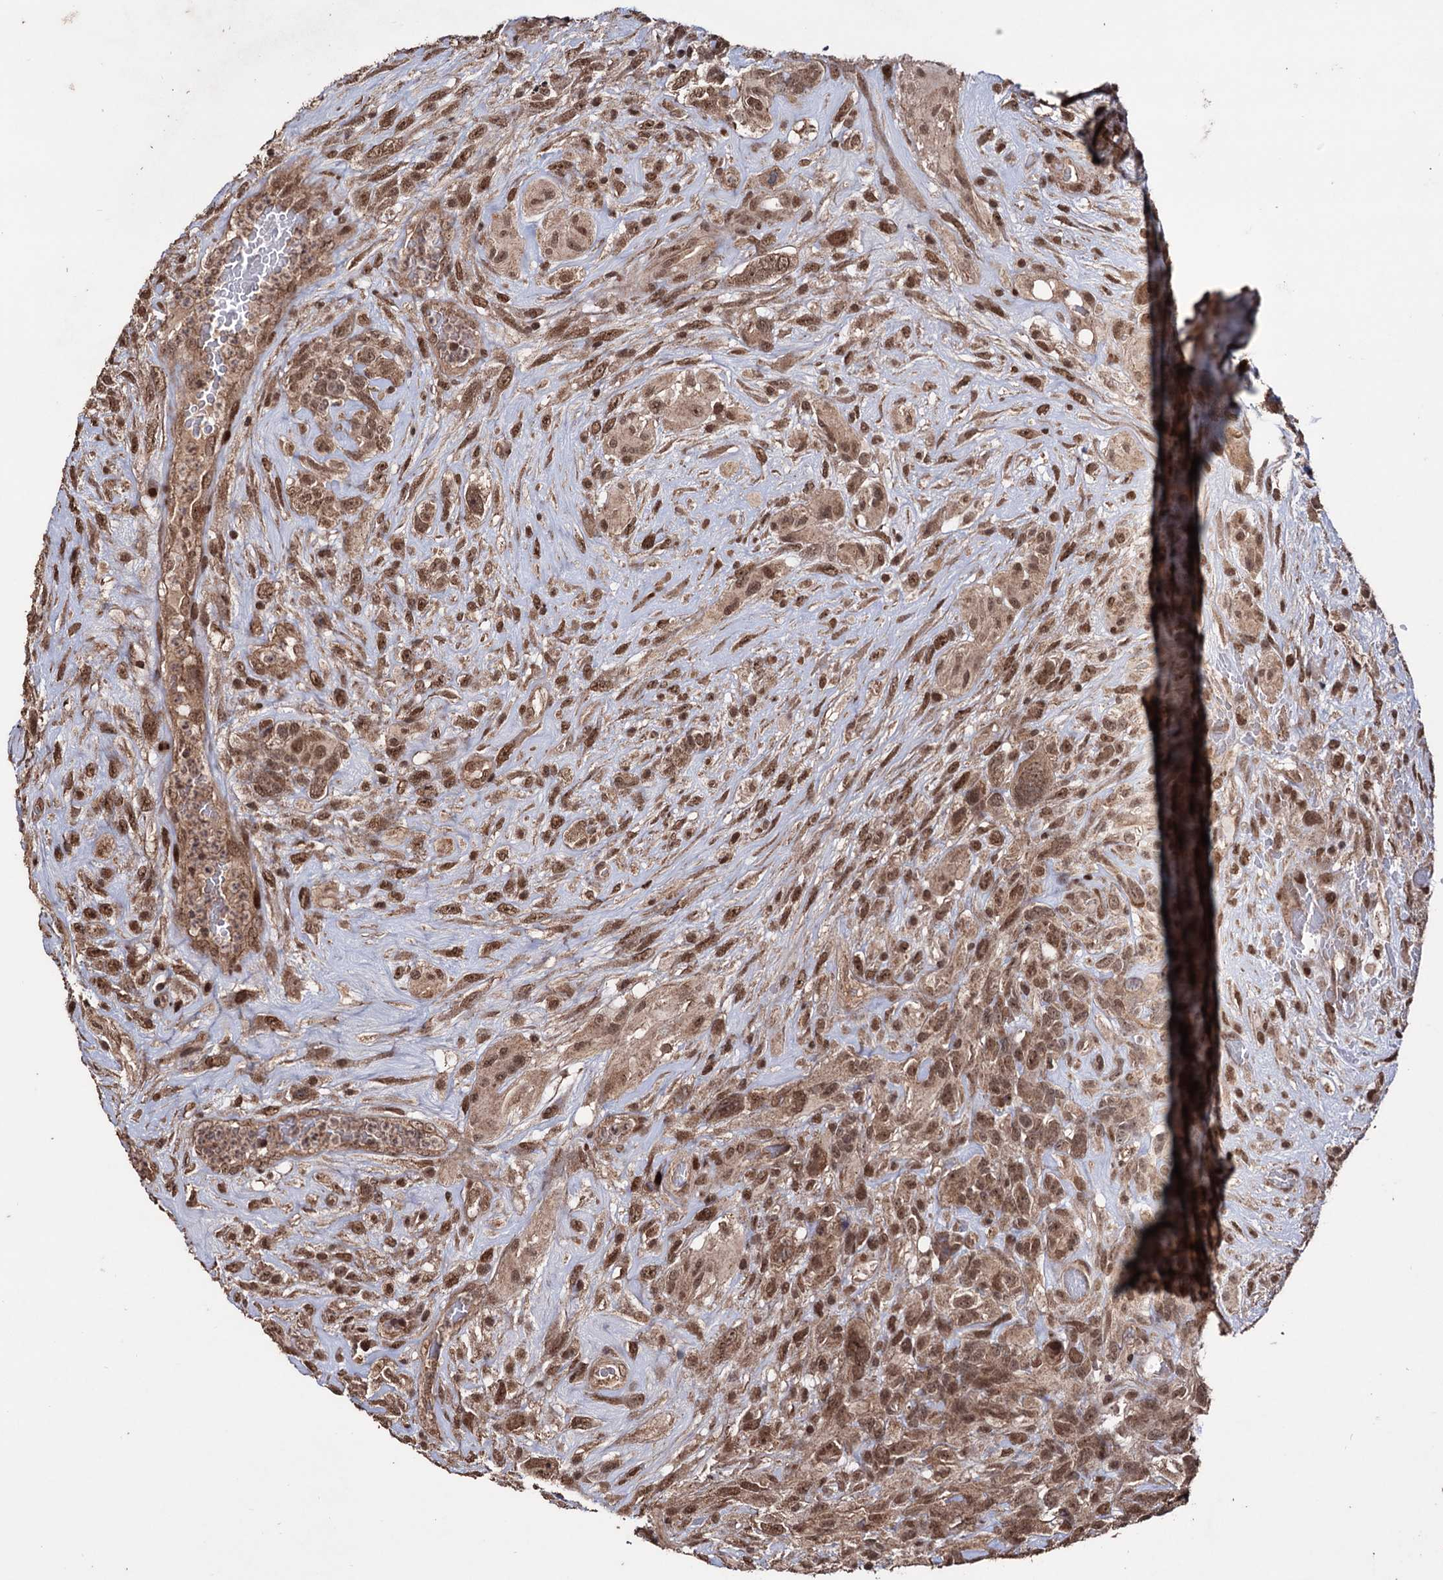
{"staining": {"intensity": "moderate", "quantity": ">75%", "location": "cytoplasmic/membranous,nuclear"}, "tissue": "glioma", "cell_type": "Tumor cells", "image_type": "cancer", "snomed": [{"axis": "morphology", "description": "Glioma, malignant, High grade"}, {"axis": "topography", "description": "Brain"}], "caption": "DAB immunohistochemical staining of human glioma shows moderate cytoplasmic/membranous and nuclear protein expression in about >75% of tumor cells.", "gene": "KLF5", "patient": {"sex": "male", "age": 61}}